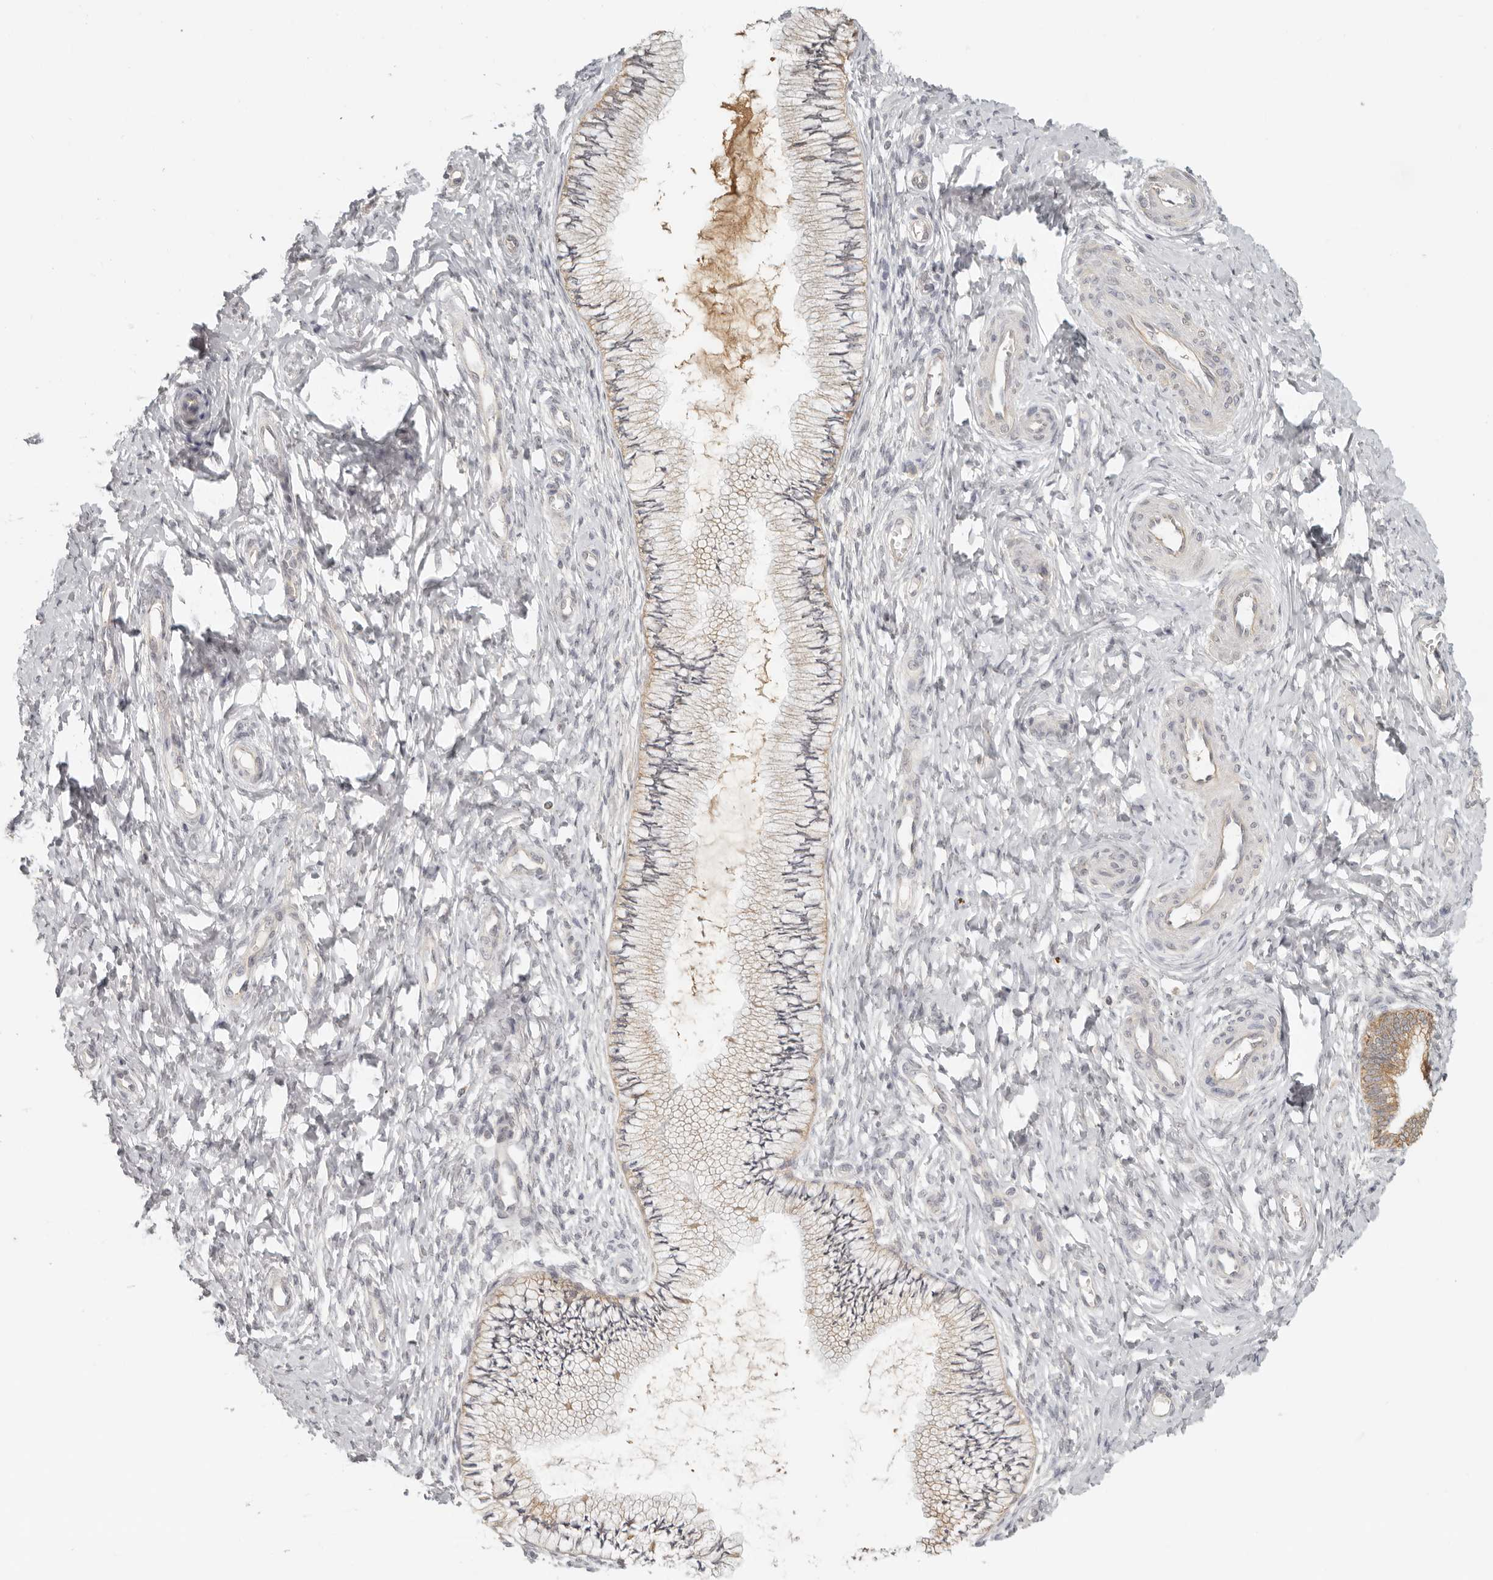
{"staining": {"intensity": "moderate", "quantity": "25%-75%", "location": "cytoplasmic/membranous"}, "tissue": "cervix", "cell_type": "Glandular cells", "image_type": "normal", "snomed": [{"axis": "morphology", "description": "Normal tissue, NOS"}, {"axis": "topography", "description": "Cervix"}], "caption": "Benign cervix reveals moderate cytoplasmic/membranous staining in approximately 25%-75% of glandular cells, visualized by immunohistochemistry. (IHC, brightfield microscopy, high magnification).", "gene": "AHDC1", "patient": {"sex": "female", "age": 36}}